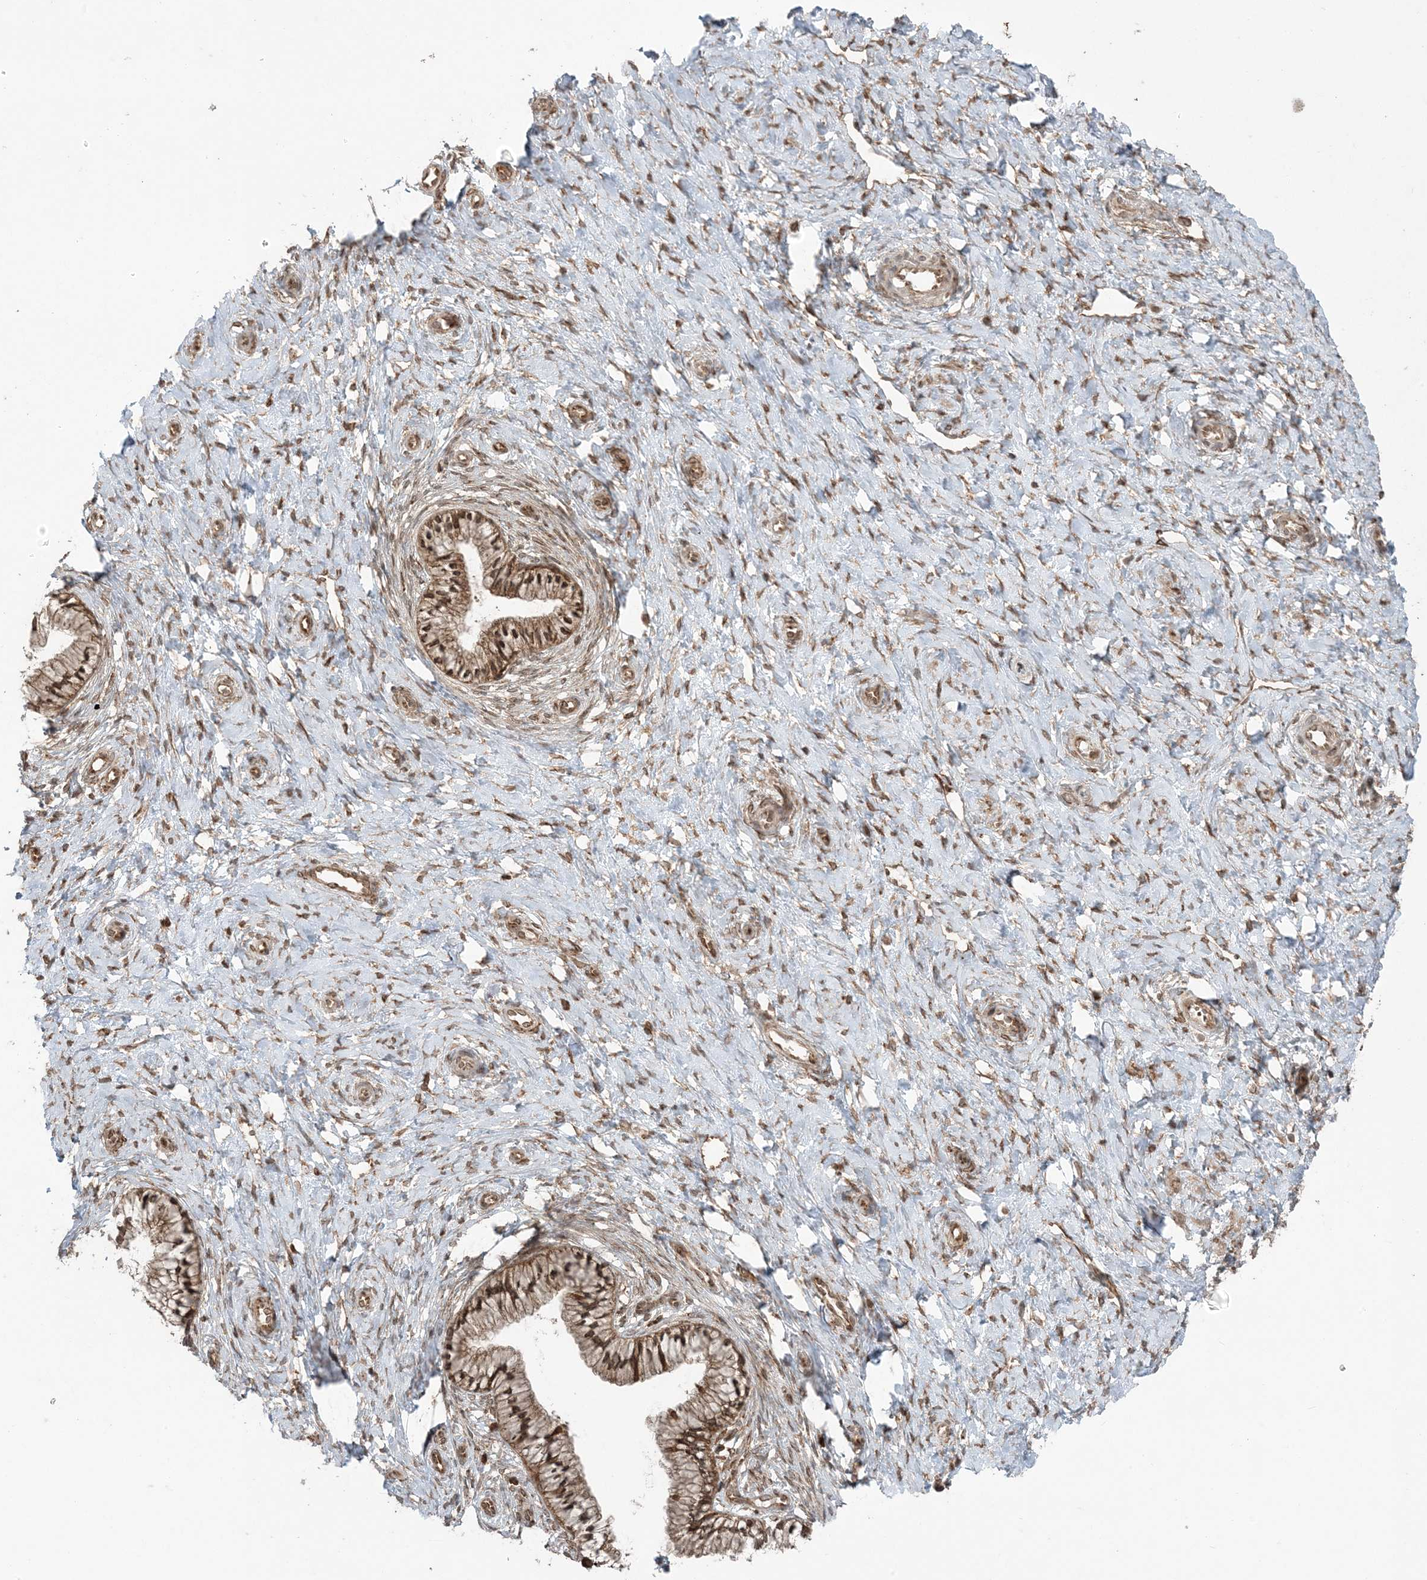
{"staining": {"intensity": "moderate", "quantity": ">75%", "location": "cytoplasmic/membranous,nuclear"}, "tissue": "cervix", "cell_type": "Glandular cells", "image_type": "normal", "snomed": [{"axis": "morphology", "description": "Normal tissue, NOS"}, {"axis": "topography", "description": "Cervix"}], "caption": "This micrograph demonstrates benign cervix stained with immunohistochemistry to label a protein in brown. The cytoplasmic/membranous,nuclear of glandular cells show moderate positivity for the protein. Nuclei are counter-stained blue.", "gene": "DDX19B", "patient": {"sex": "female", "age": 36}}